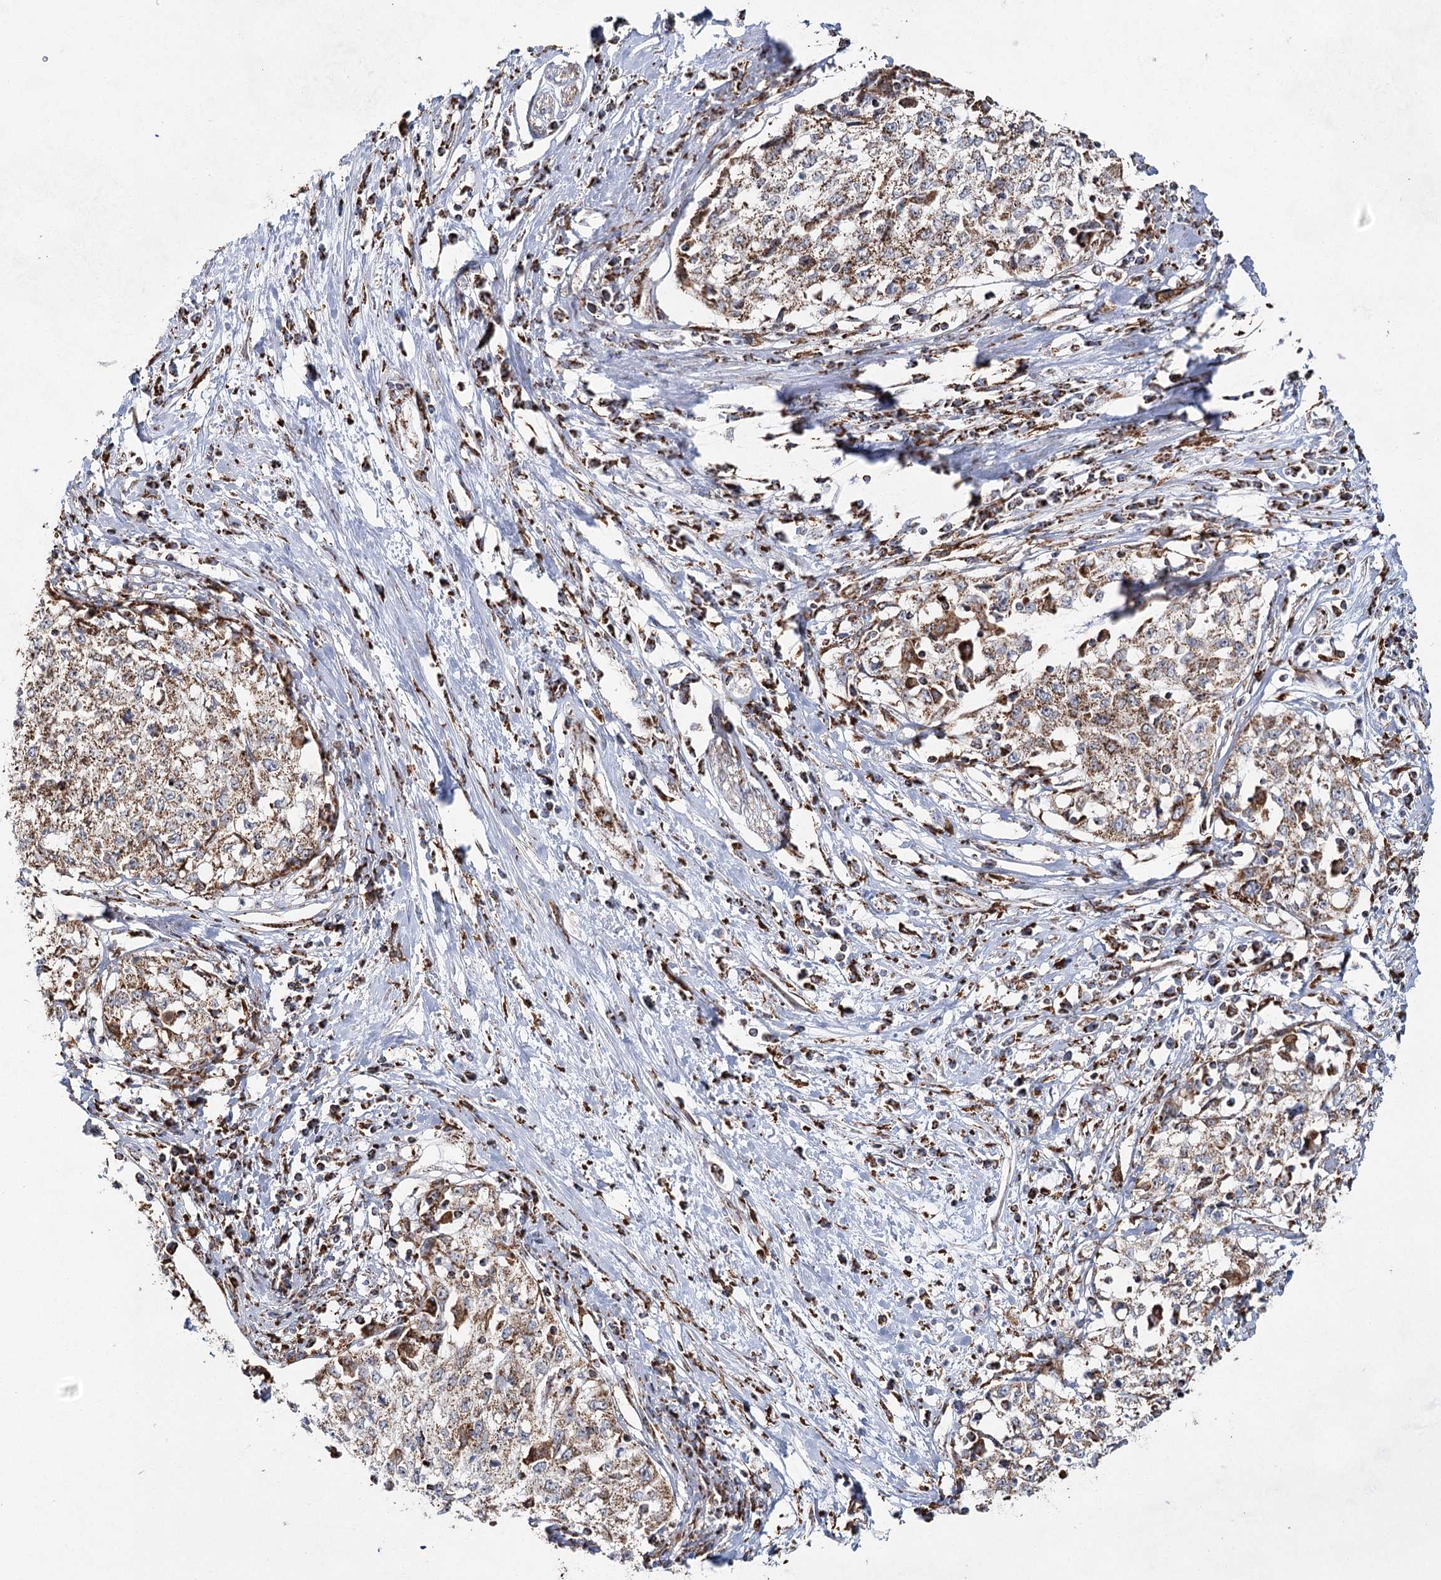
{"staining": {"intensity": "moderate", "quantity": ">75%", "location": "cytoplasmic/membranous"}, "tissue": "cervical cancer", "cell_type": "Tumor cells", "image_type": "cancer", "snomed": [{"axis": "morphology", "description": "Squamous cell carcinoma, NOS"}, {"axis": "topography", "description": "Cervix"}], "caption": "Squamous cell carcinoma (cervical) tissue shows moderate cytoplasmic/membranous positivity in about >75% of tumor cells, visualized by immunohistochemistry.", "gene": "CWF19L1", "patient": {"sex": "female", "age": 57}}